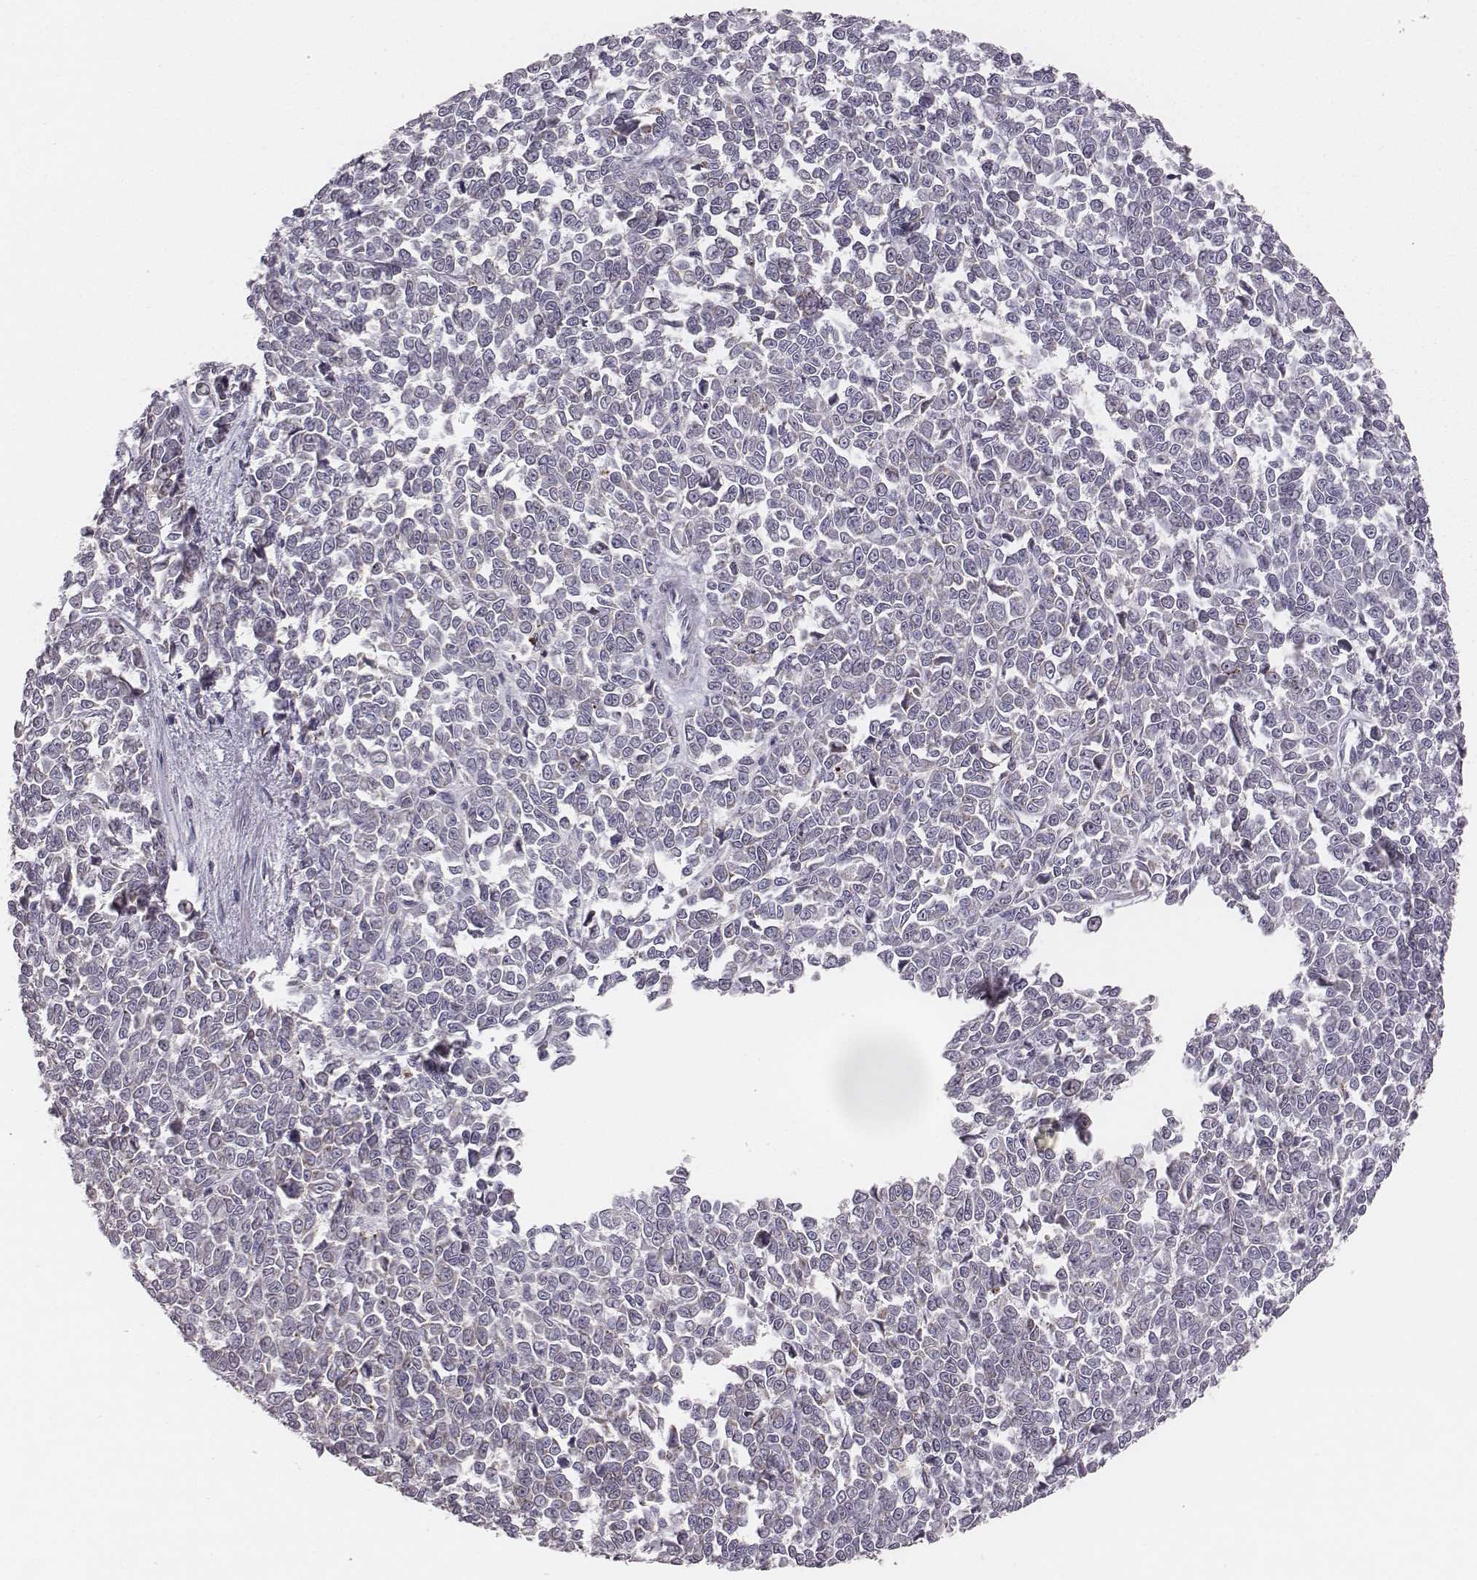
{"staining": {"intensity": "strong", "quantity": "25%-75%", "location": "cytoplasmic/membranous"}, "tissue": "melanoma", "cell_type": "Tumor cells", "image_type": "cancer", "snomed": [{"axis": "morphology", "description": "Malignant melanoma, NOS"}, {"axis": "topography", "description": "Skin"}], "caption": "Immunohistochemistry (IHC) of malignant melanoma reveals high levels of strong cytoplasmic/membranous expression in approximately 25%-75% of tumor cells. (DAB (3,3'-diaminobenzidine) = brown stain, brightfield microscopy at high magnification).", "gene": "TUFM", "patient": {"sex": "female", "age": 95}}